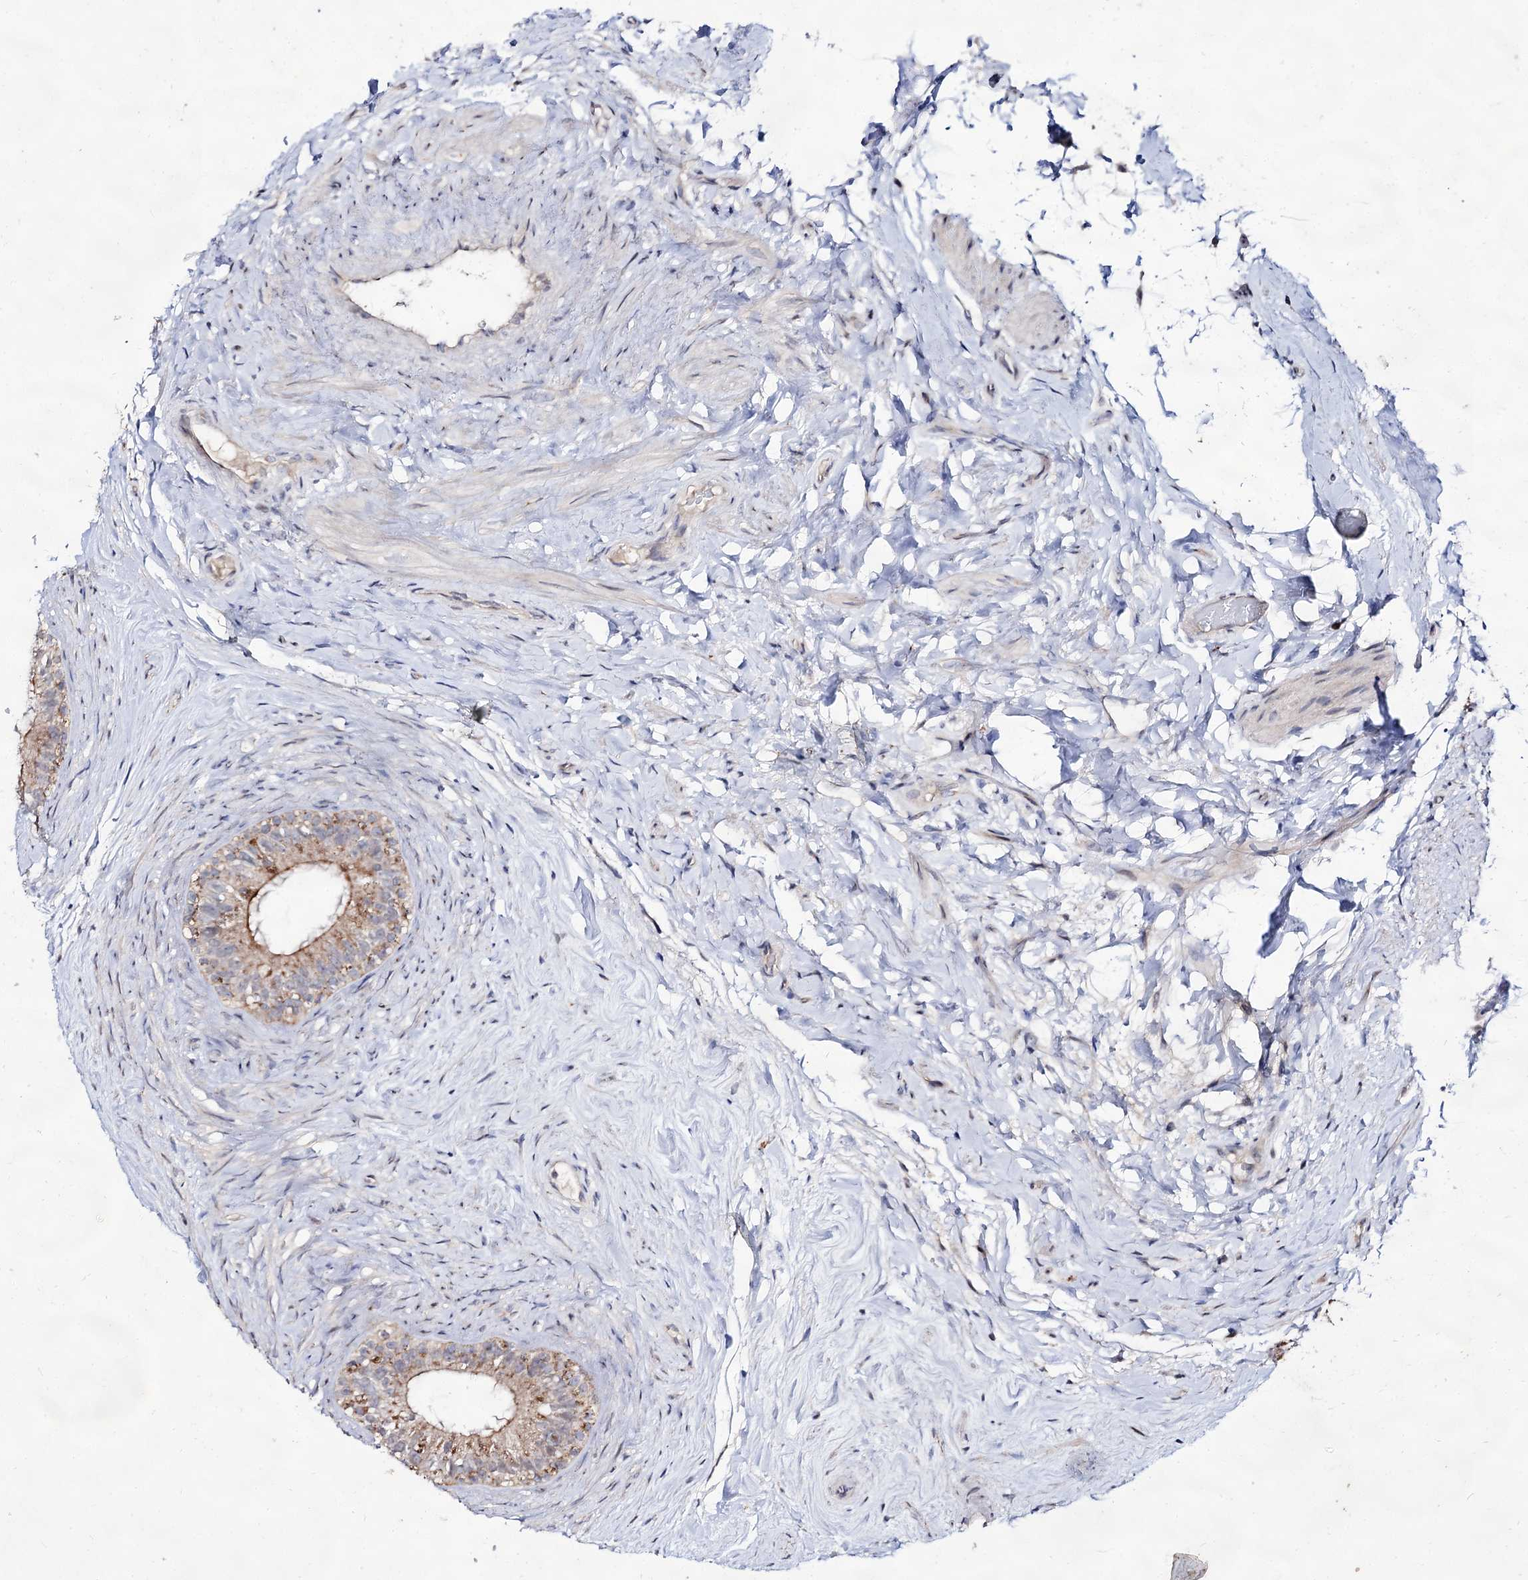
{"staining": {"intensity": "moderate", "quantity": "<25%", "location": "cytoplasmic/membranous"}, "tissue": "epididymis", "cell_type": "Glandular cells", "image_type": "normal", "snomed": [{"axis": "morphology", "description": "Normal tissue, NOS"}, {"axis": "topography", "description": "Epididymis"}], "caption": "Epididymis stained with DAB (3,3'-diaminobenzidine) immunohistochemistry (IHC) displays low levels of moderate cytoplasmic/membranous expression in approximately <25% of glandular cells. The staining was performed using DAB (3,3'-diaminobenzidine), with brown indicating positive protein expression. Nuclei are stained blue with hematoxylin.", "gene": "ARFIP2", "patient": {"sex": "male", "age": 84}}